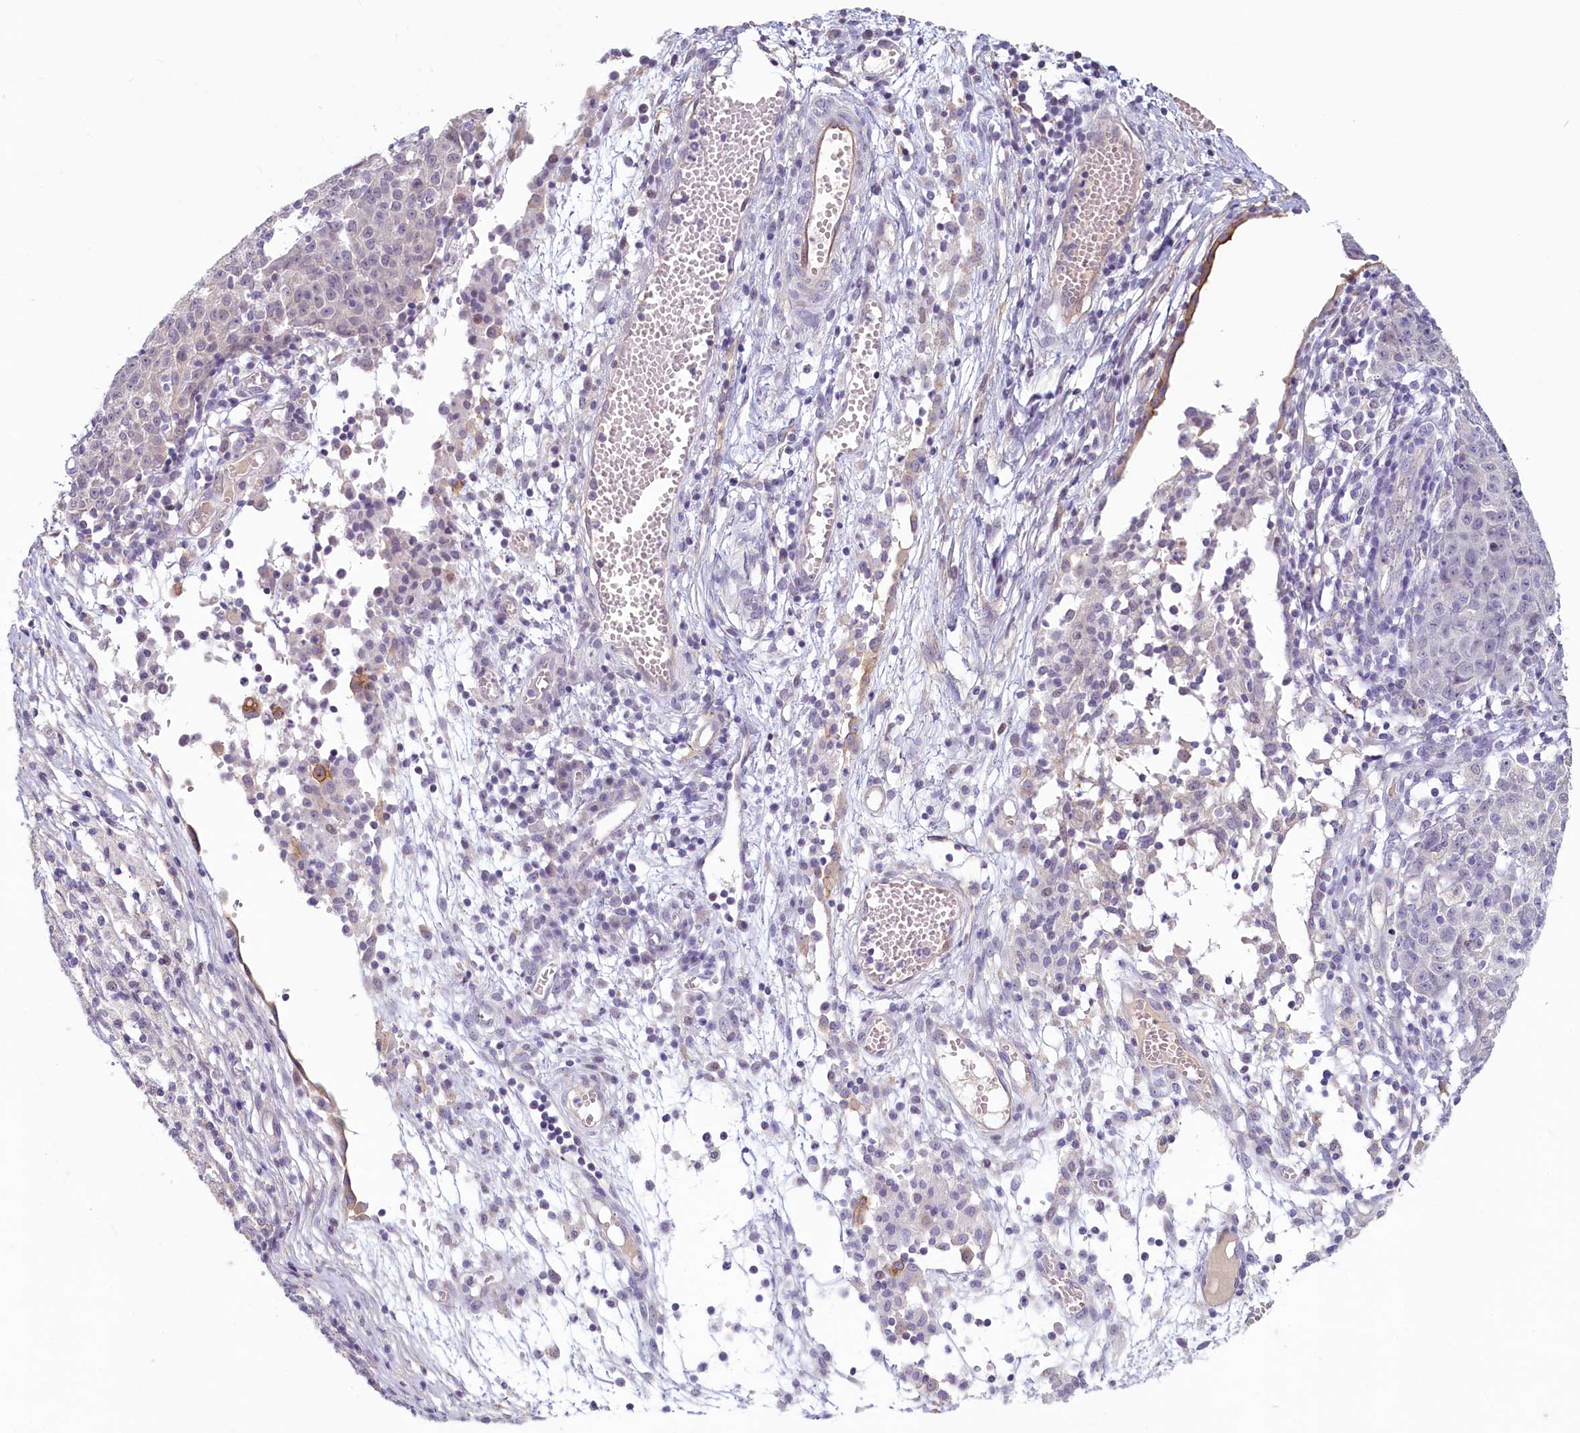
{"staining": {"intensity": "negative", "quantity": "none", "location": "none"}, "tissue": "ovarian cancer", "cell_type": "Tumor cells", "image_type": "cancer", "snomed": [{"axis": "morphology", "description": "Carcinoma, endometroid"}, {"axis": "topography", "description": "Ovary"}], "caption": "A histopathology image of human ovarian endometroid carcinoma is negative for staining in tumor cells.", "gene": "PROCR", "patient": {"sex": "female", "age": 42}}